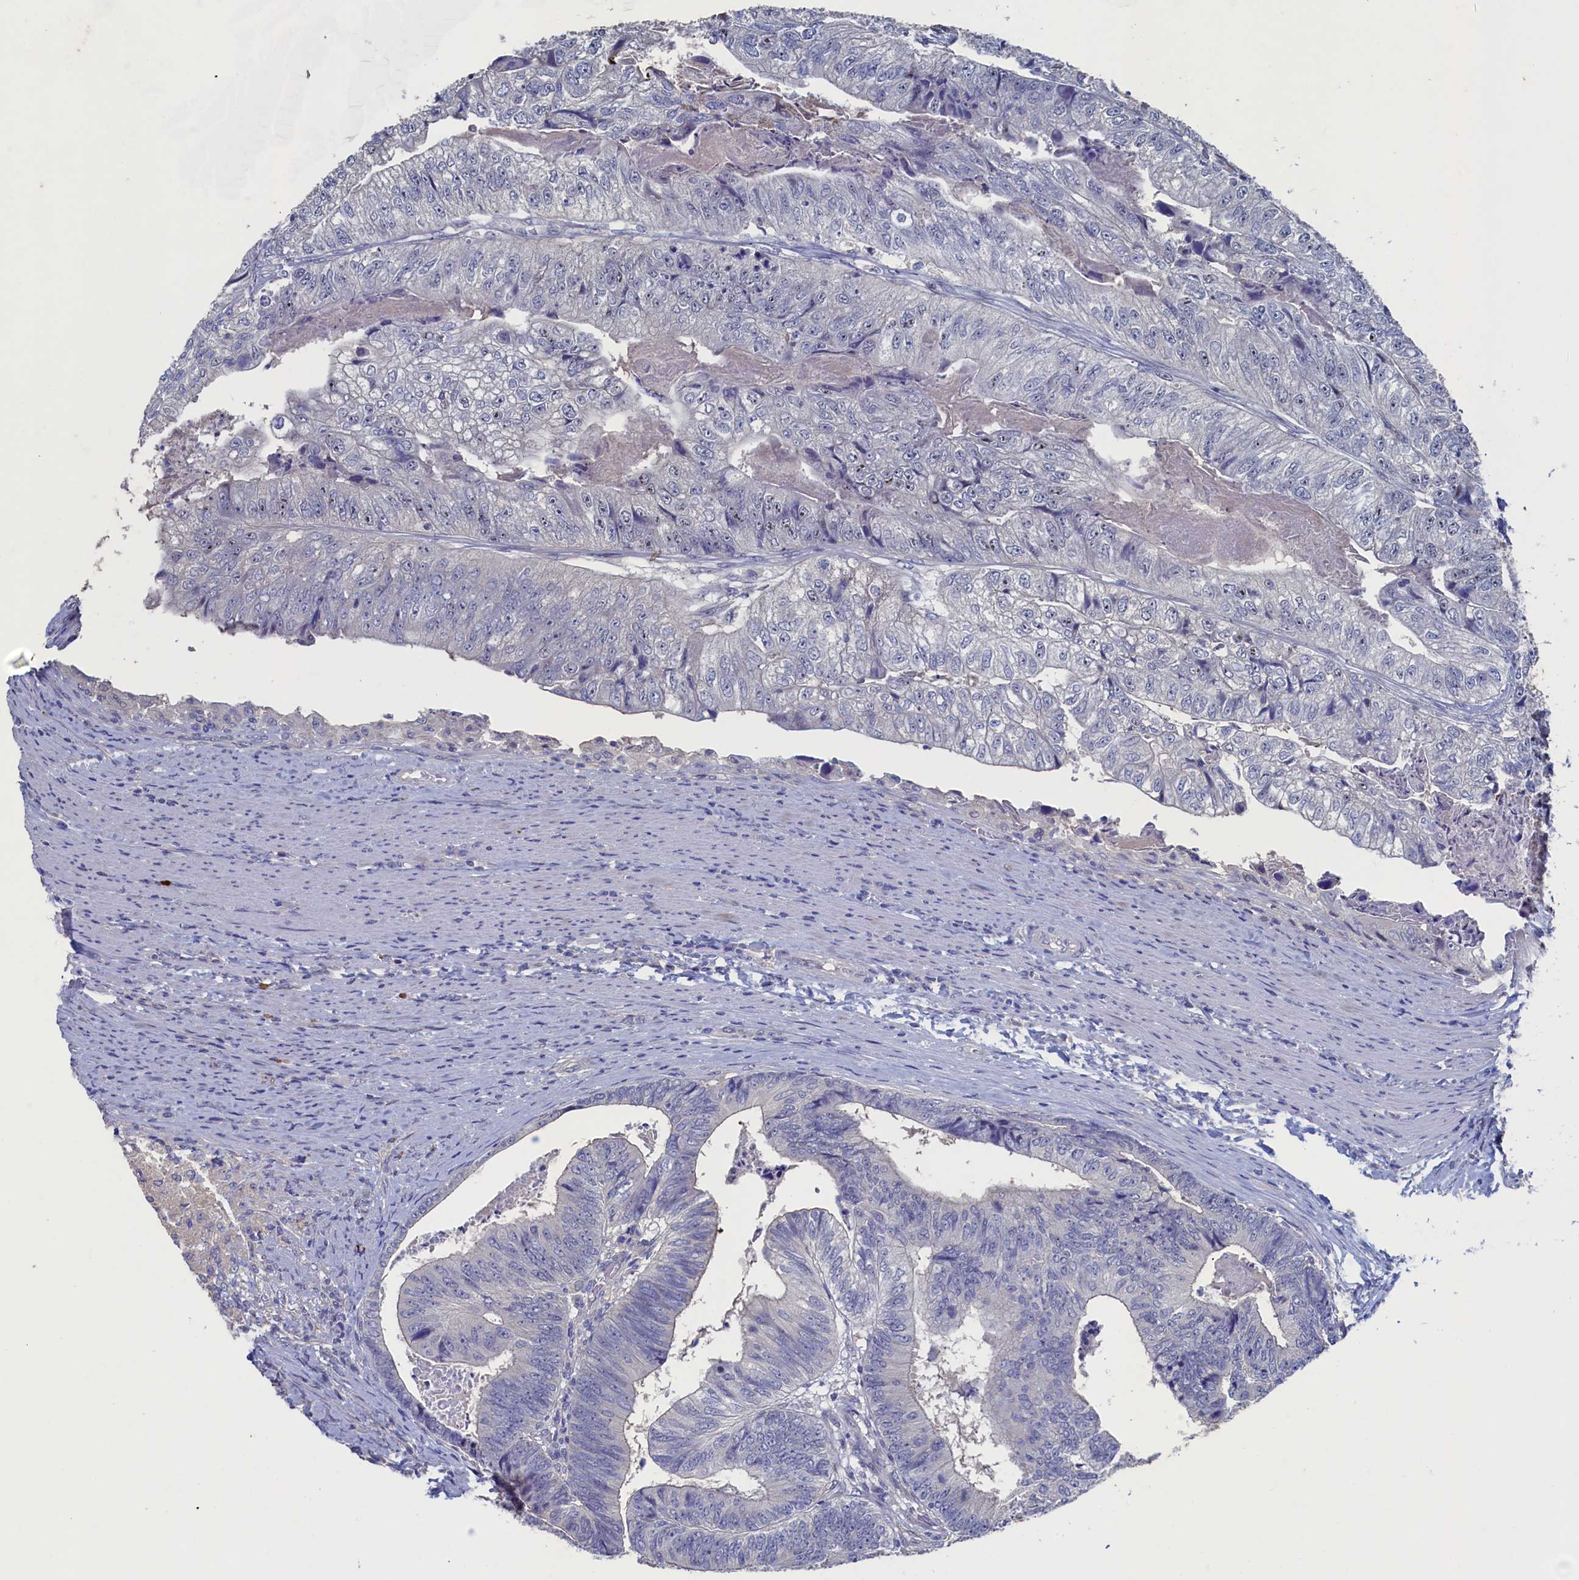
{"staining": {"intensity": "negative", "quantity": "none", "location": "none"}, "tissue": "colorectal cancer", "cell_type": "Tumor cells", "image_type": "cancer", "snomed": [{"axis": "morphology", "description": "Adenocarcinoma, NOS"}, {"axis": "topography", "description": "Colon"}], "caption": "The IHC micrograph has no significant positivity in tumor cells of colorectal cancer tissue. (Brightfield microscopy of DAB IHC at high magnification).", "gene": "CBLIF", "patient": {"sex": "female", "age": 67}}